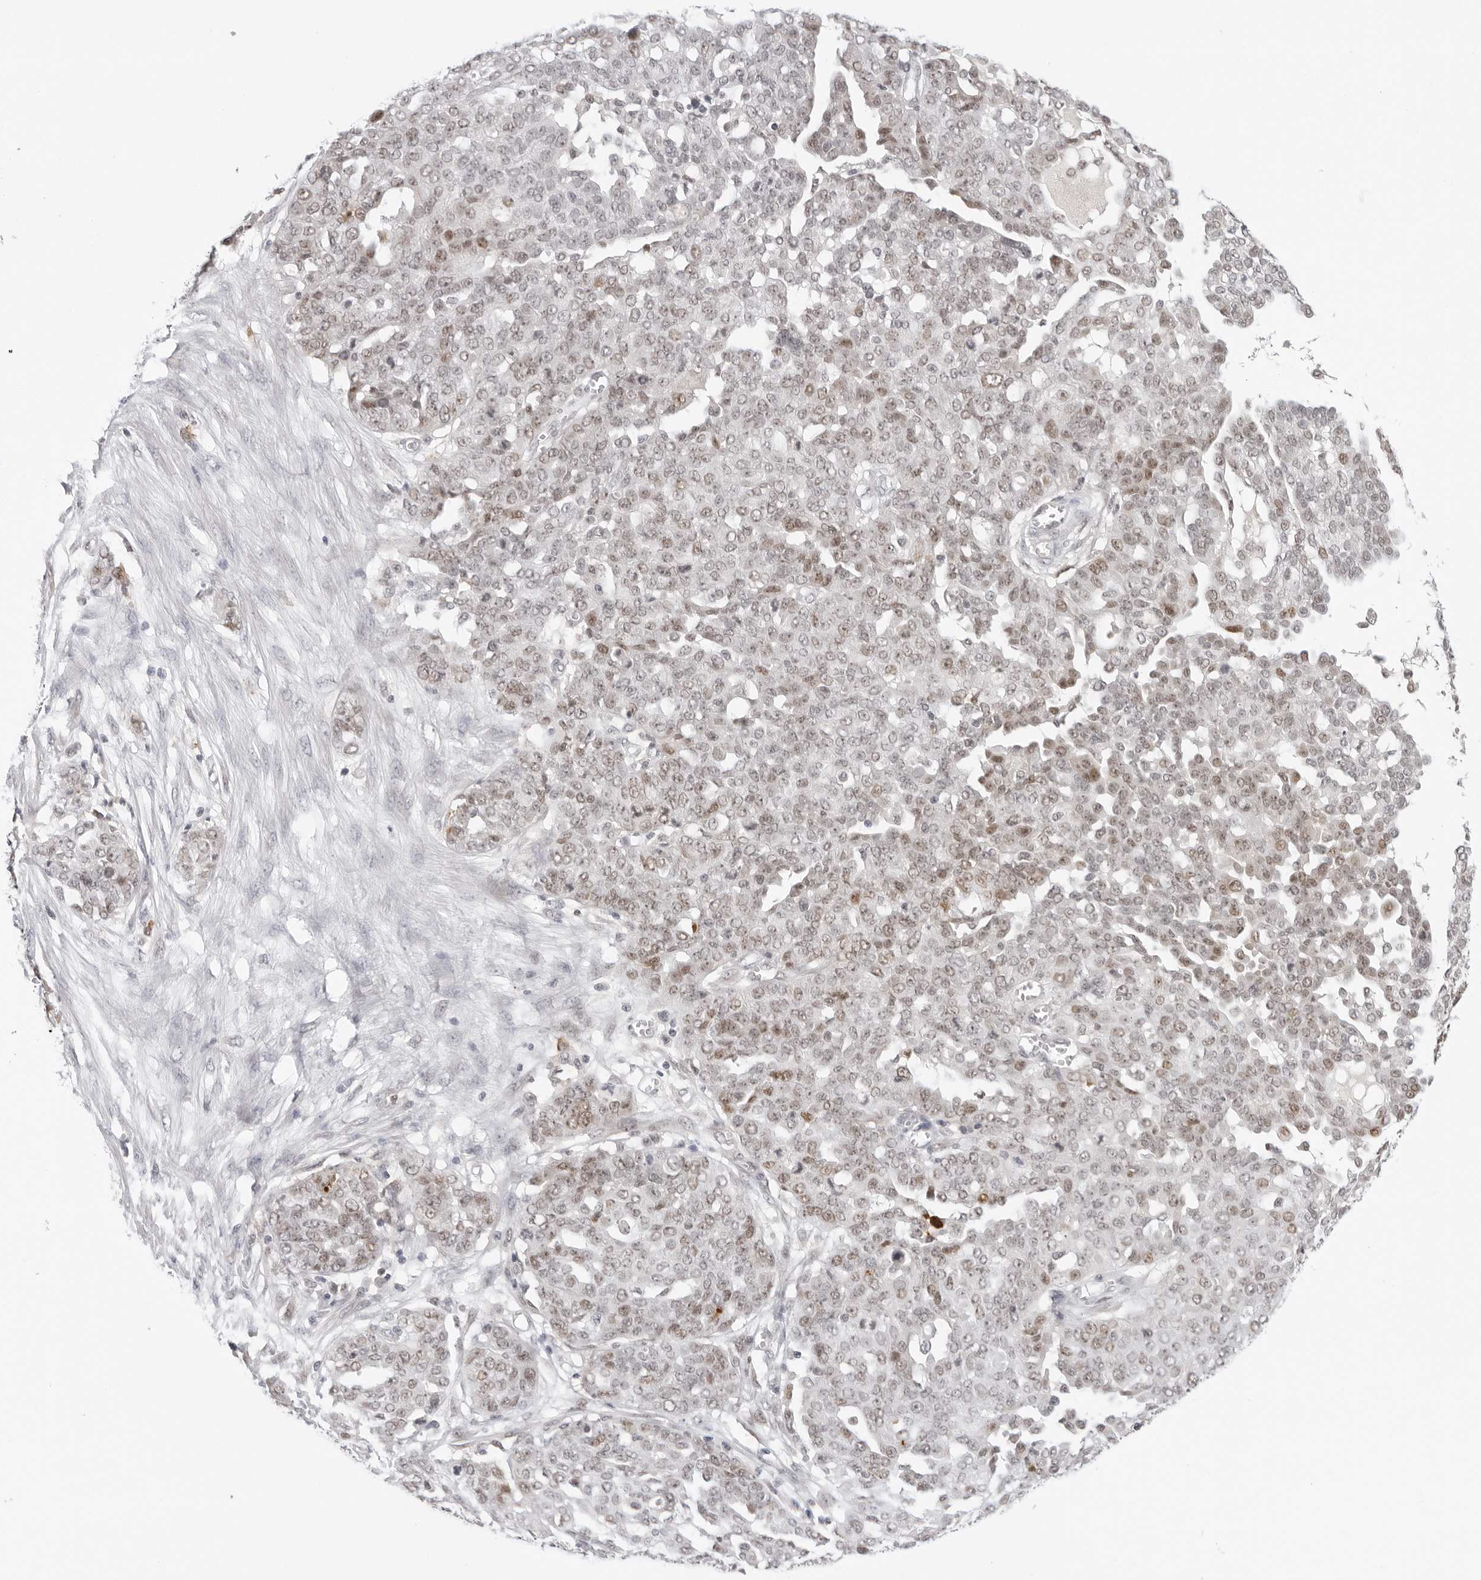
{"staining": {"intensity": "weak", "quantity": ">75%", "location": "nuclear"}, "tissue": "ovarian cancer", "cell_type": "Tumor cells", "image_type": "cancer", "snomed": [{"axis": "morphology", "description": "Cystadenocarcinoma, serous, NOS"}, {"axis": "topography", "description": "Soft tissue"}, {"axis": "topography", "description": "Ovary"}], "caption": "Human serous cystadenocarcinoma (ovarian) stained with a brown dye displays weak nuclear positive positivity in approximately >75% of tumor cells.", "gene": "MSH6", "patient": {"sex": "female", "age": 57}}